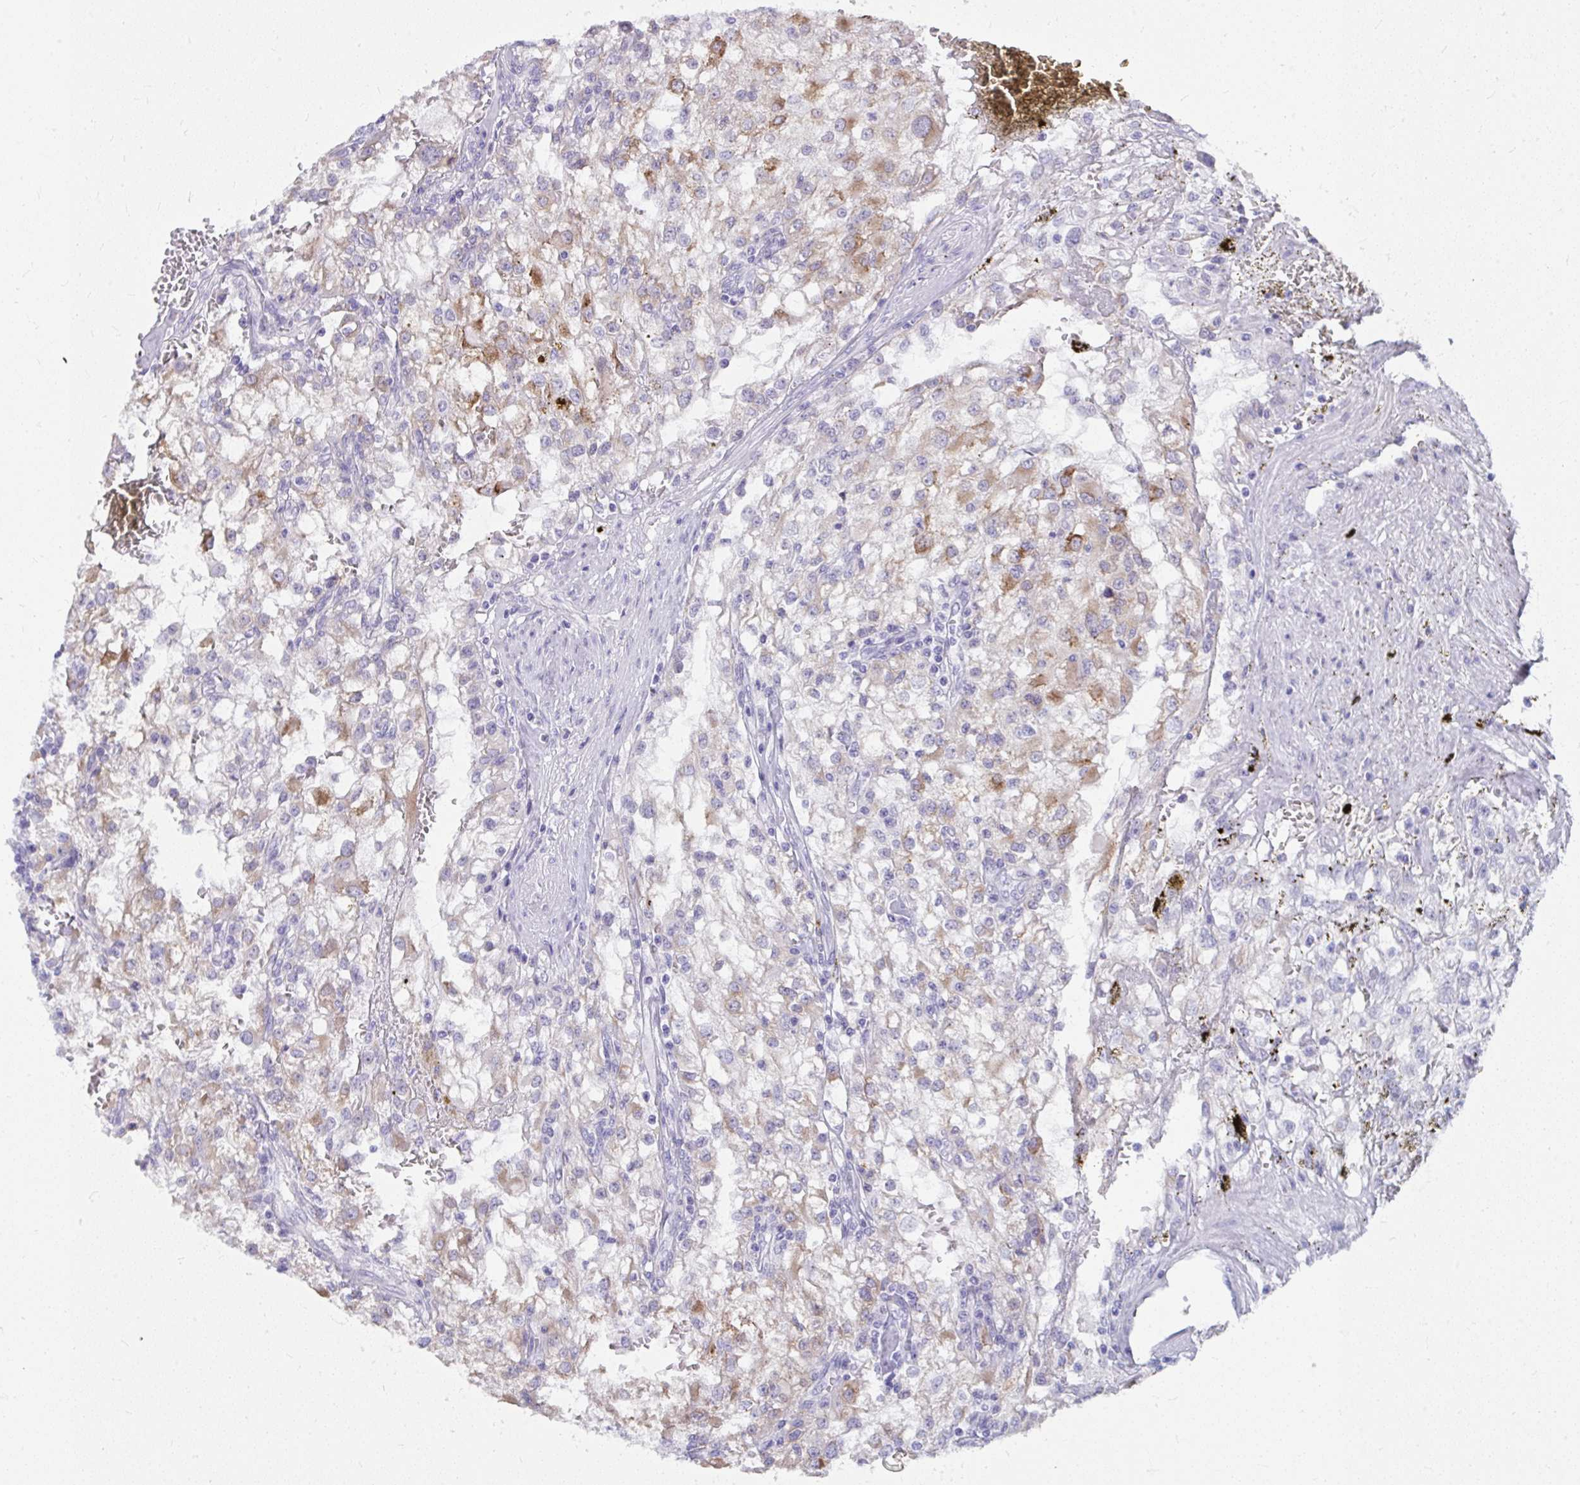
{"staining": {"intensity": "moderate", "quantity": "<25%", "location": "cytoplasmic/membranous"}, "tissue": "renal cancer", "cell_type": "Tumor cells", "image_type": "cancer", "snomed": [{"axis": "morphology", "description": "Adenocarcinoma, NOS"}, {"axis": "topography", "description": "Kidney"}], "caption": "Tumor cells show low levels of moderate cytoplasmic/membranous expression in approximately <25% of cells in human renal adenocarcinoma. The protein is shown in brown color, while the nuclei are stained blue.", "gene": "UGT3A2", "patient": {"sex": "female", "age": 74}}